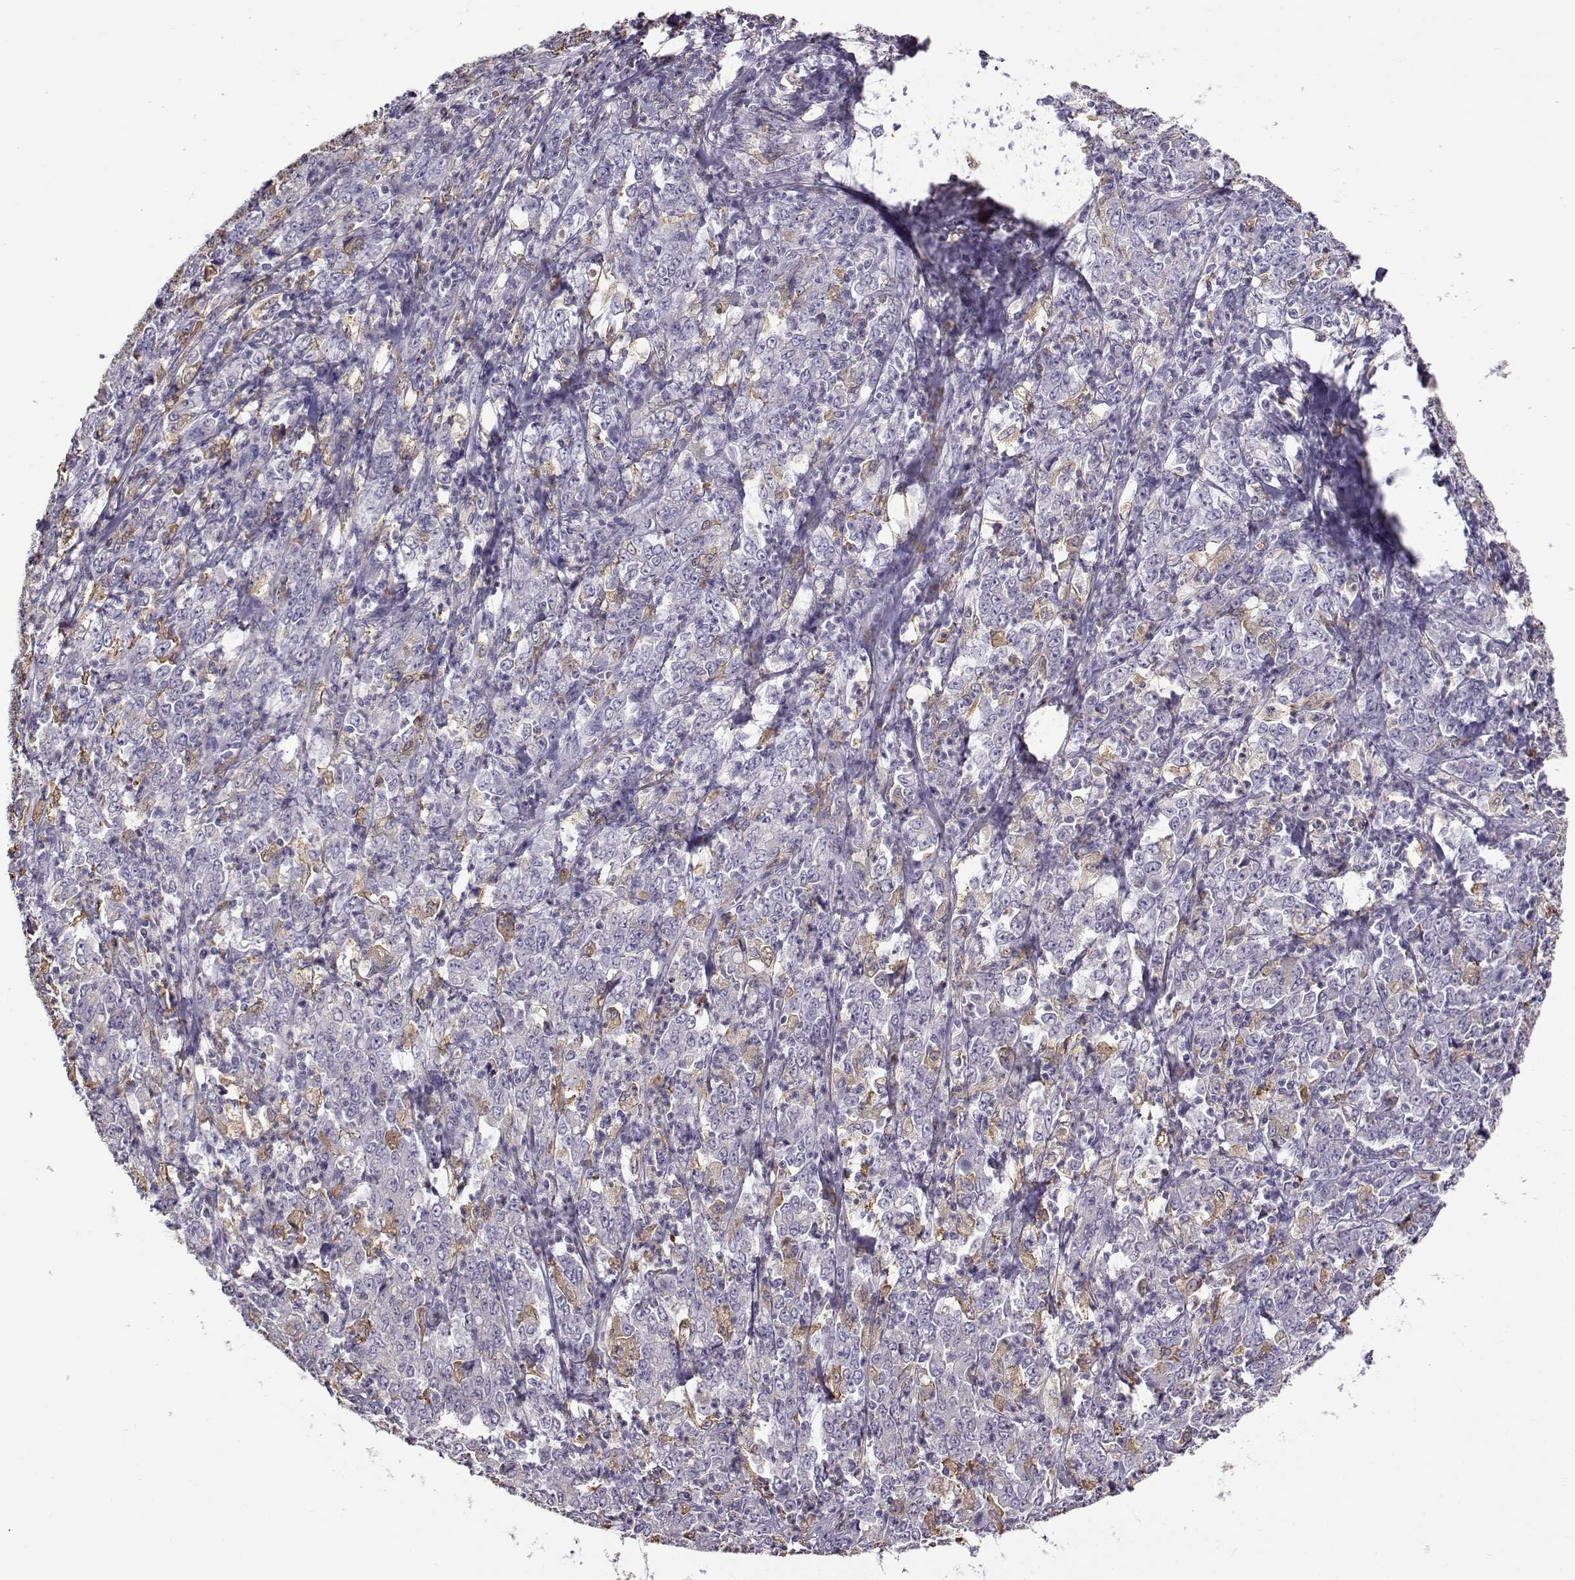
{"staining": {"intensity": "weak", "quantity": "<25%", "location": "cytoplasmic/membranous"}, "tissue": "stomach cancer", "cell_type": "Tumor cells", "image_type": "cancer", "snomed": [{"axis": "morphology", "description": "Adenocarcinoma, NOS"}, {"axis": "topography", "description": "Stomach, lower"}], "caption": "DAB (3,3'-diaminobenzidine) immunohistochemical staining of stomach adenocarcinoma displays no significant expression in tumor cells.", "gene": "UCP3", "patient": {"sex": "female", "age": 71}}